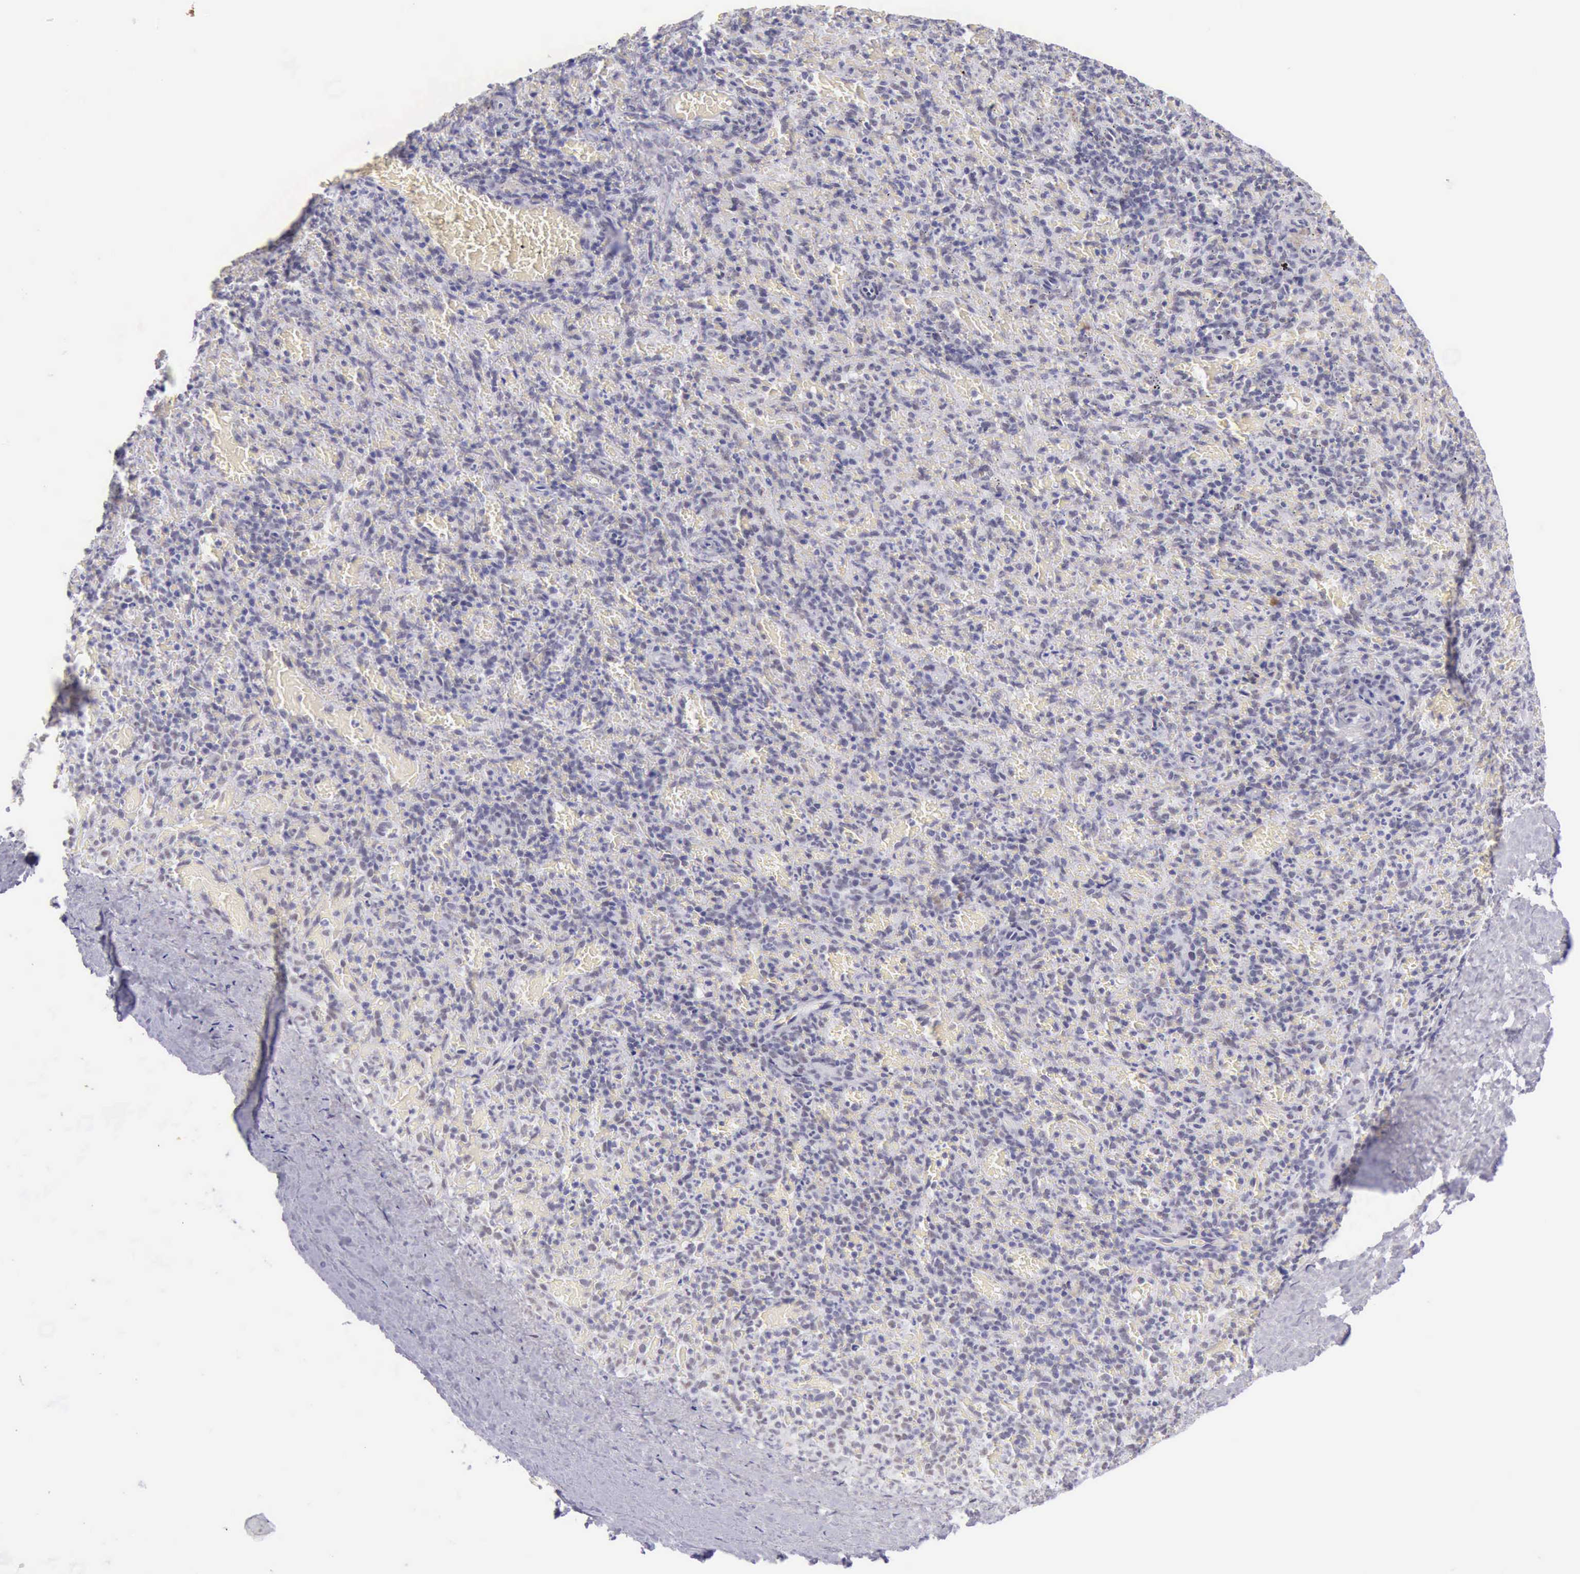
{"staining": {"intensity": "weak", "quantity": "<25%", "location": "nuclear"}, "tissue": "spleen", "cell_type": "Cells in red pulp", "image_type": "normal", "snomed": [{"axis": "morphology", "description": "Normal tissue, NOS"}, {"axis": "topography", "description": "Spleen"}], "caption": "Image shows no protein expression in cells in red pulp of benign spleen. (DAB (3,3'-diaminobenzidine) immunohistochemistry with hematoxylin counter stain).", "gene": "EP300", "patient": {"sex": "female", "age": 50}}